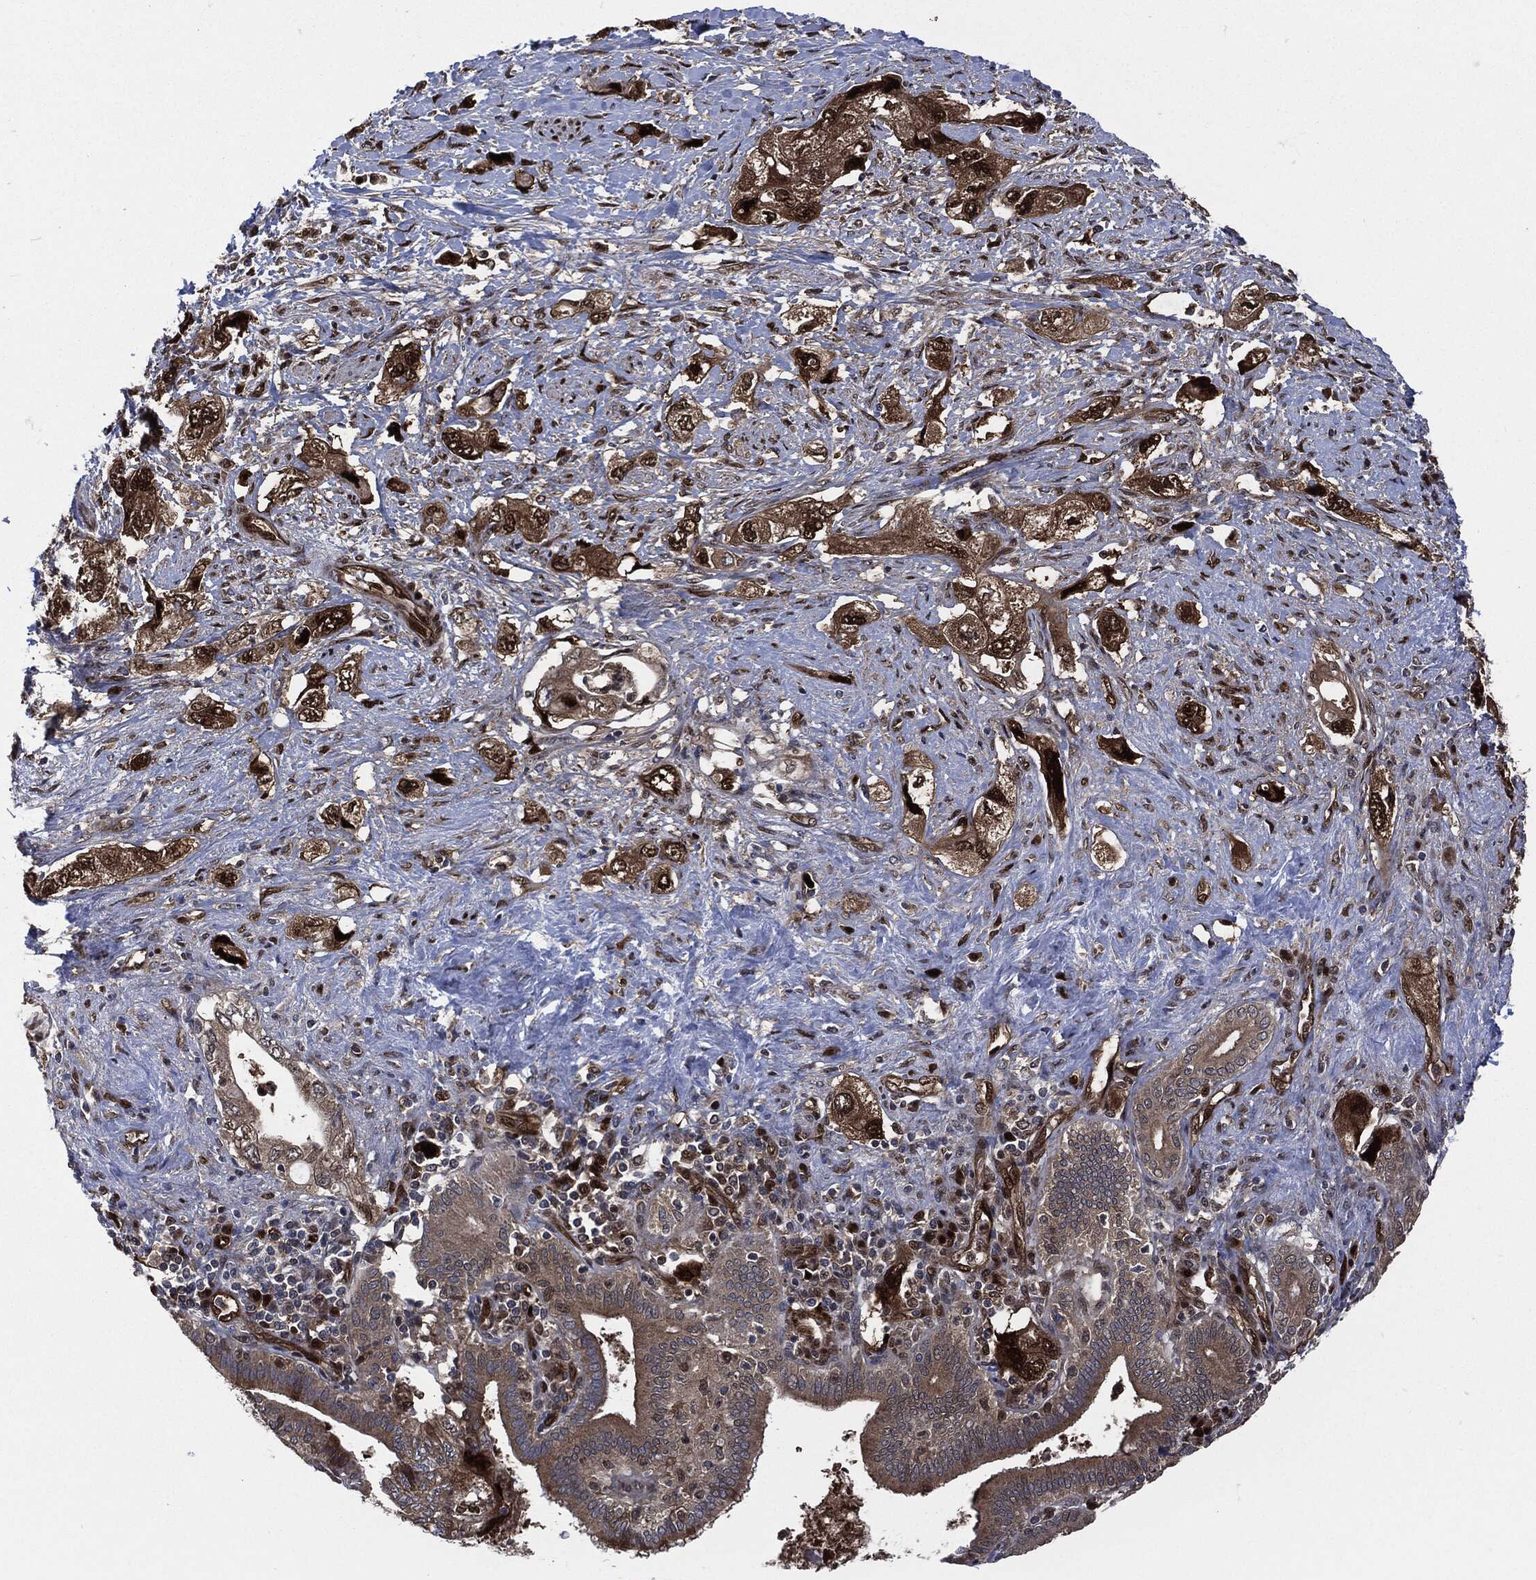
{"staining": {"intensity": "strong", "quantity": ">75%", "location": "cytoplasmic/membranous,nuclear"}, "tissue": "pancreatic cancer", "cell_type": "Tumor cells", "image_type": "cancer", "snomed": [{"axis": "morphology", "description": "Adenocarcinoma, NOS"}, {"axis": "topography", "description": "Pancreas"}], "caption": "Approximately >75% of tumor cells in human pancreatic adenocarcinoma display strong cytoplasmic/membranous and nuclear protein positivity as visualized by brown immunohistochemical staining.", "gene": "DCTN1", "patient": {"sex": "female", "age": 73}}